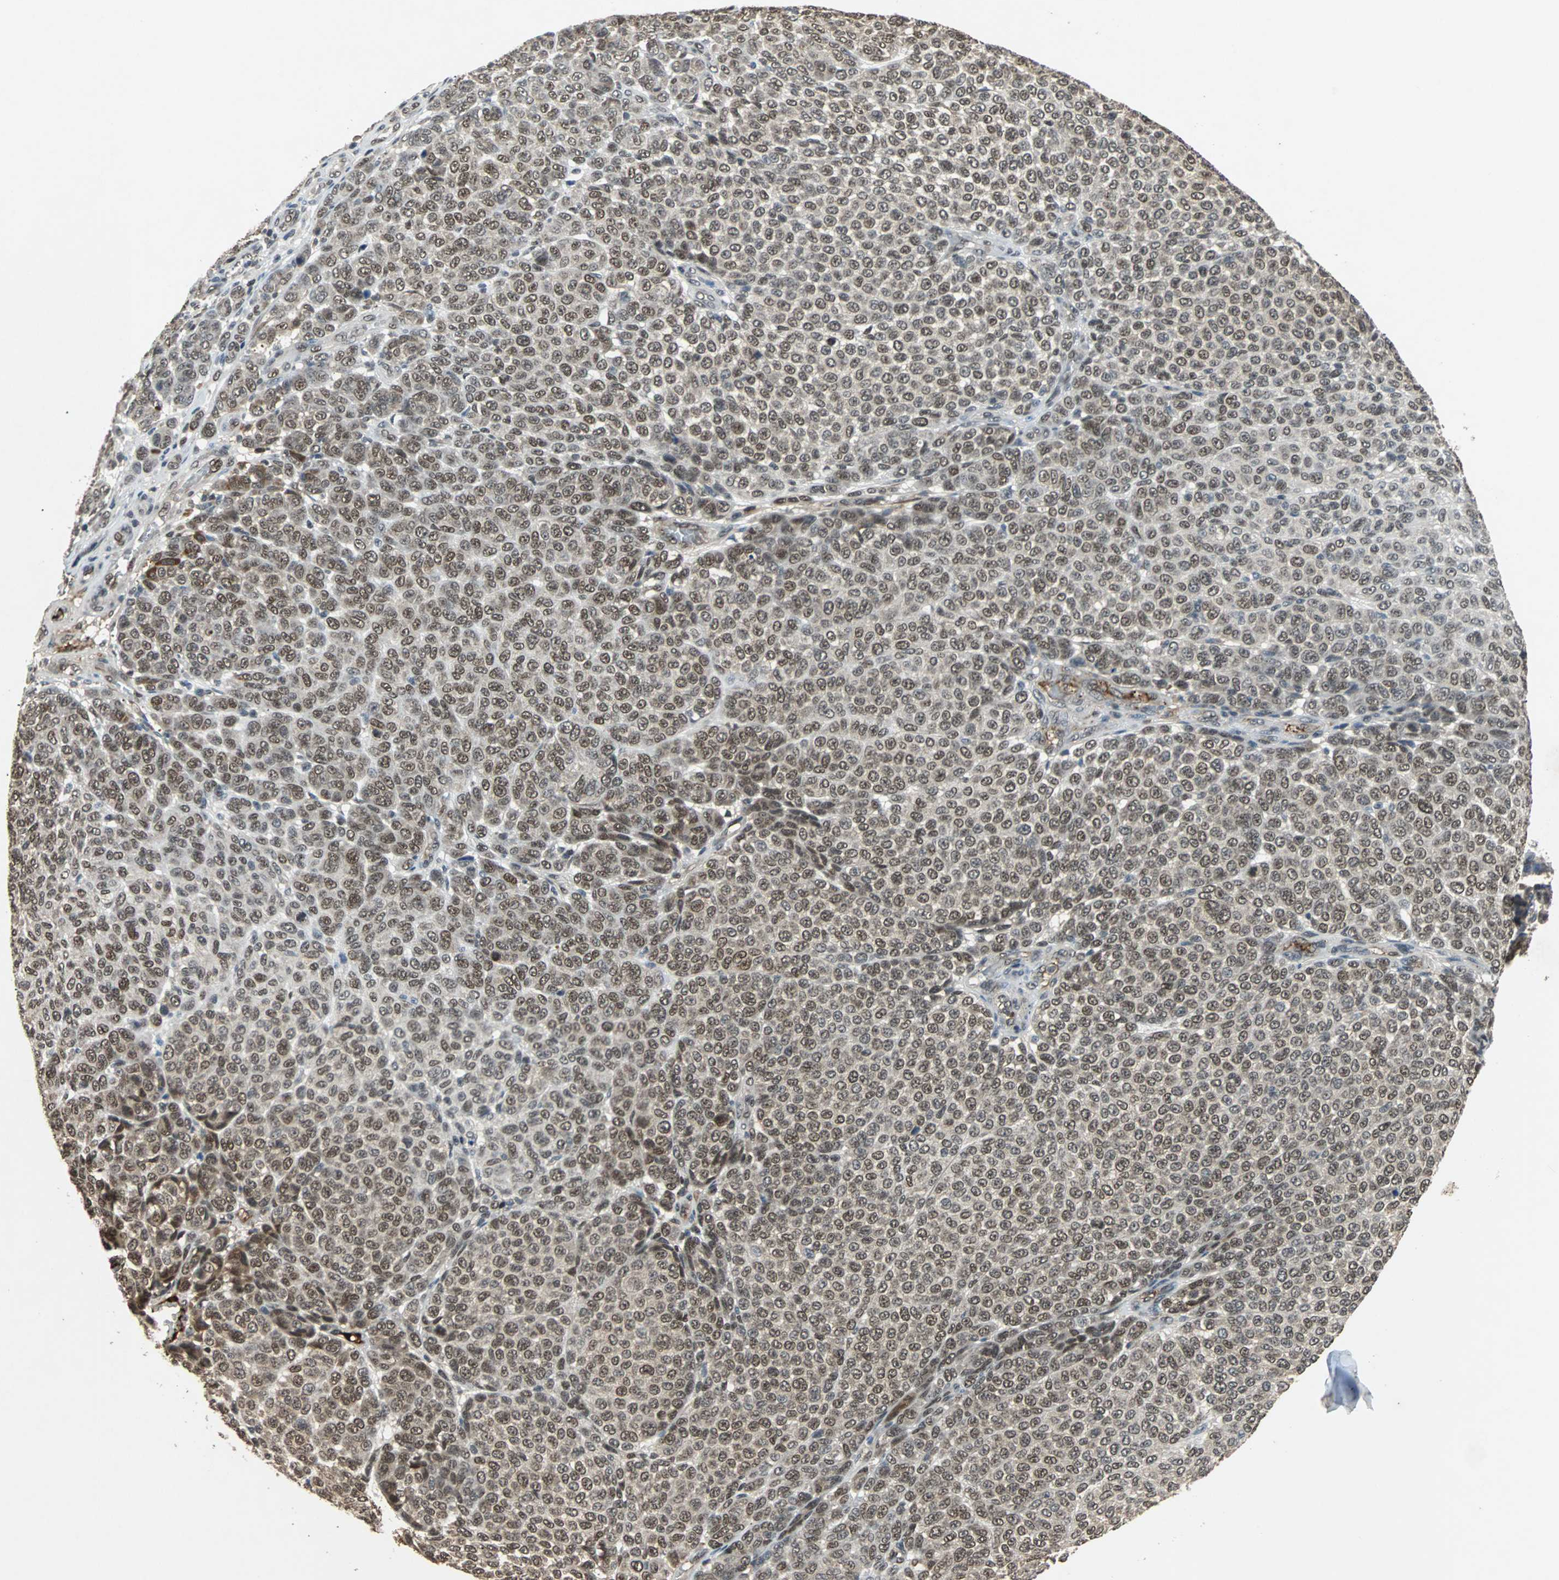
{"staining": {"intensity": "weak", "quantity": ">75%", "location": "nuclear"}, "tissue": "melanoma", "cell_type": "Tumor cells", "image_type": "cancer", "snomed": [{"axis": "morphology", "description": "Malignant melanoma, NOS"}, {"axis": "topography", "description": "Skin"}], "caption": "The histopathology image displays immunohistochemical staining of malignant melanoma. There is weak nuclear staining is identified in about >75% of tumor cells.", "gene": "PHC1", "patient": {"sex": "male", "age": 59}}